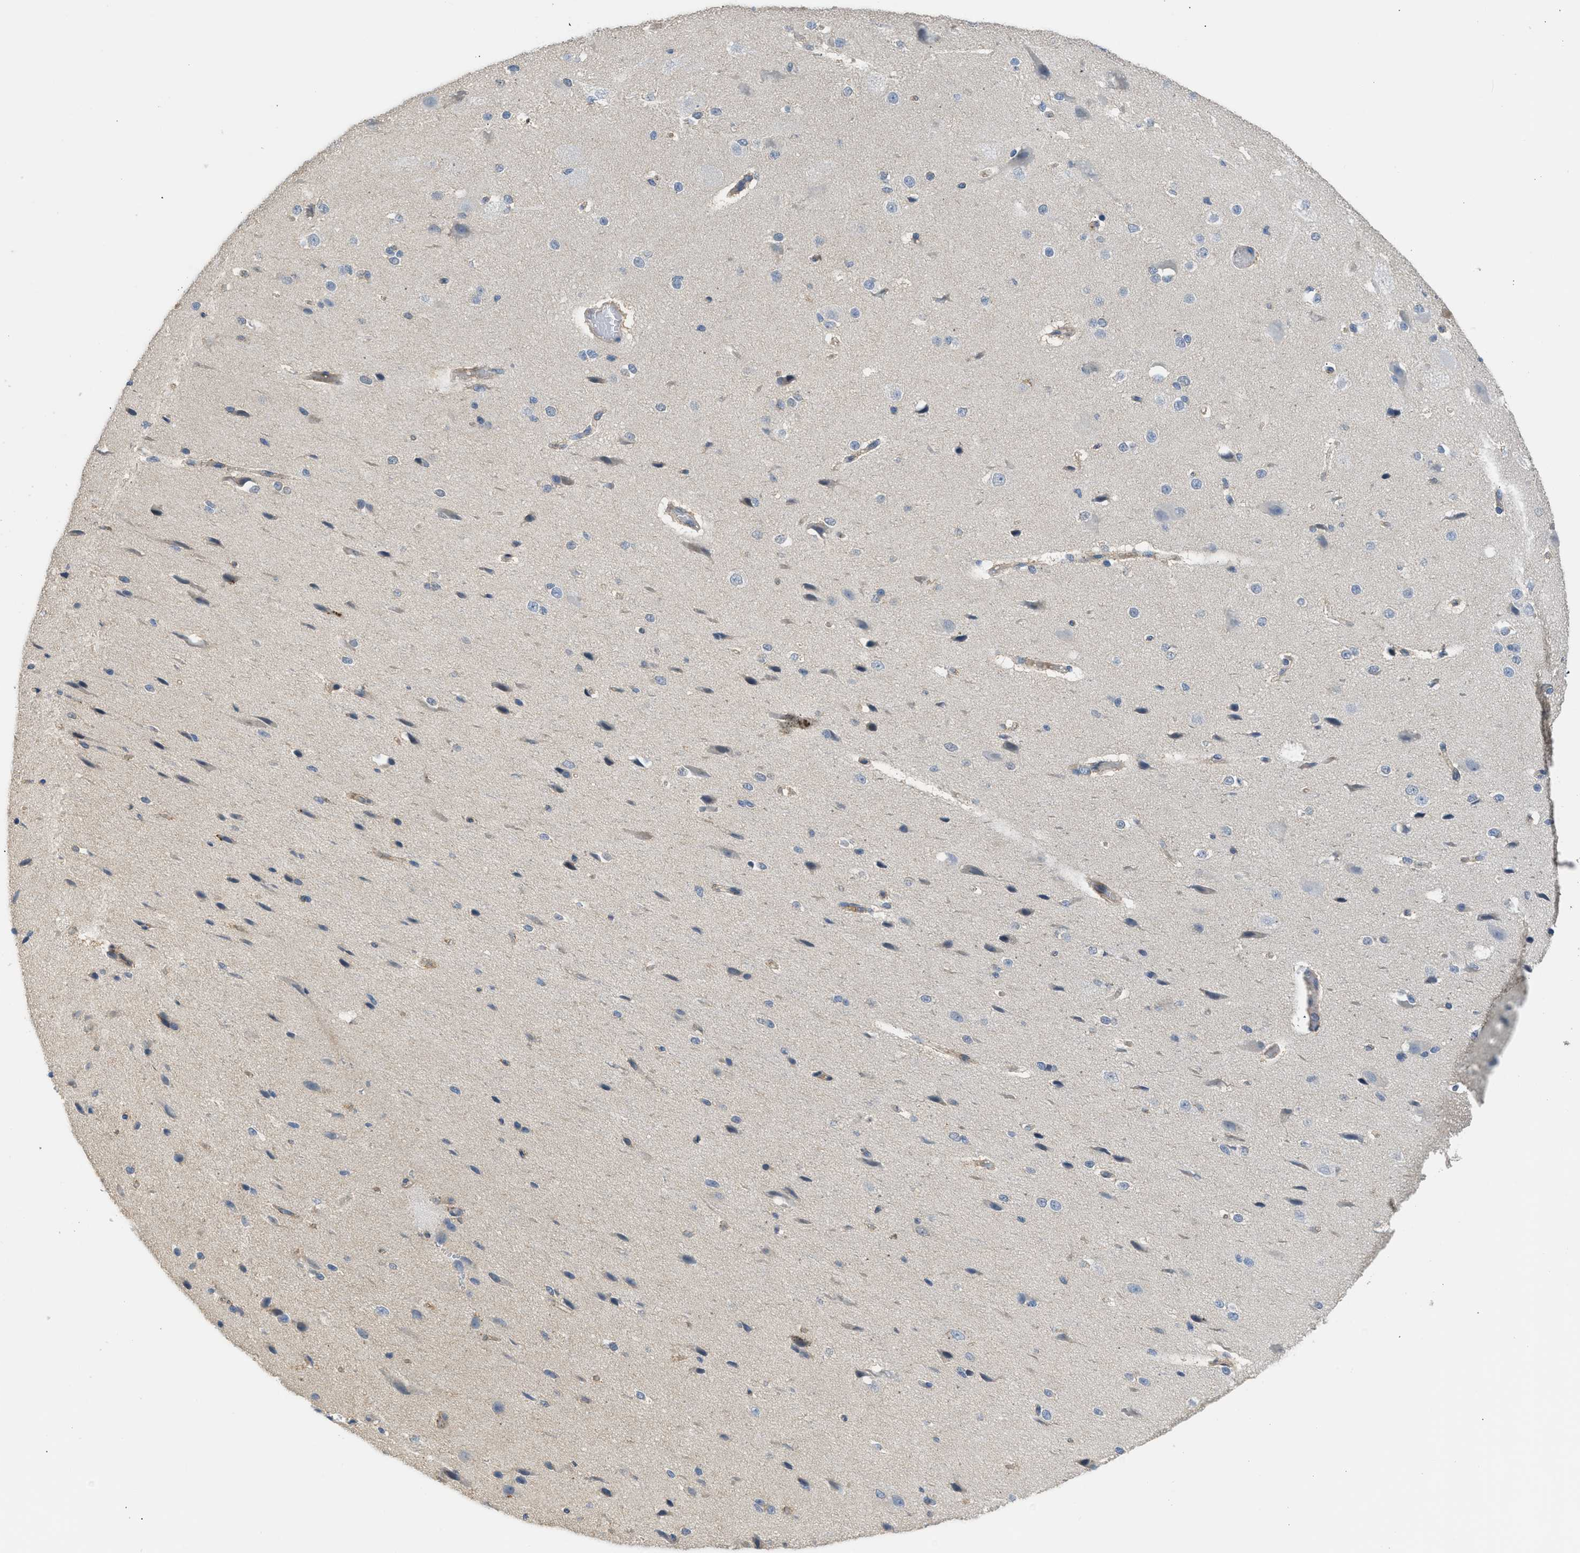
{"staining": {"intensity": "moderate", "quantity": "<25%", "location": "cytoplasmic/membranous"}, "tissue": "cerebral cortex", "cell_type": "Endothelial cells", "image_type": "normal", "snomed": [{"axis": "morphology", "description": "Normal tissue, NOS"}, {"axis": "morphology", "description": "Developmental malformation"}, {"axis": "topography", "description": "Cerebral cortex"}], "caption": "Immunohistochemical staining of benign cerebral cortex demonstrates low levels of moderate cytoplasmic/membranous staining in approximately <25% of endothelial cells. The staining was performed using DAB (3,3'-diaminobenzidine) to visualize the protein expression in brown, while the nuclei were stained in blue with hematoxylin (Magnification: 20x).", "gene": "RHBDF2", "patient": {"sex": "female", "age": 30}}